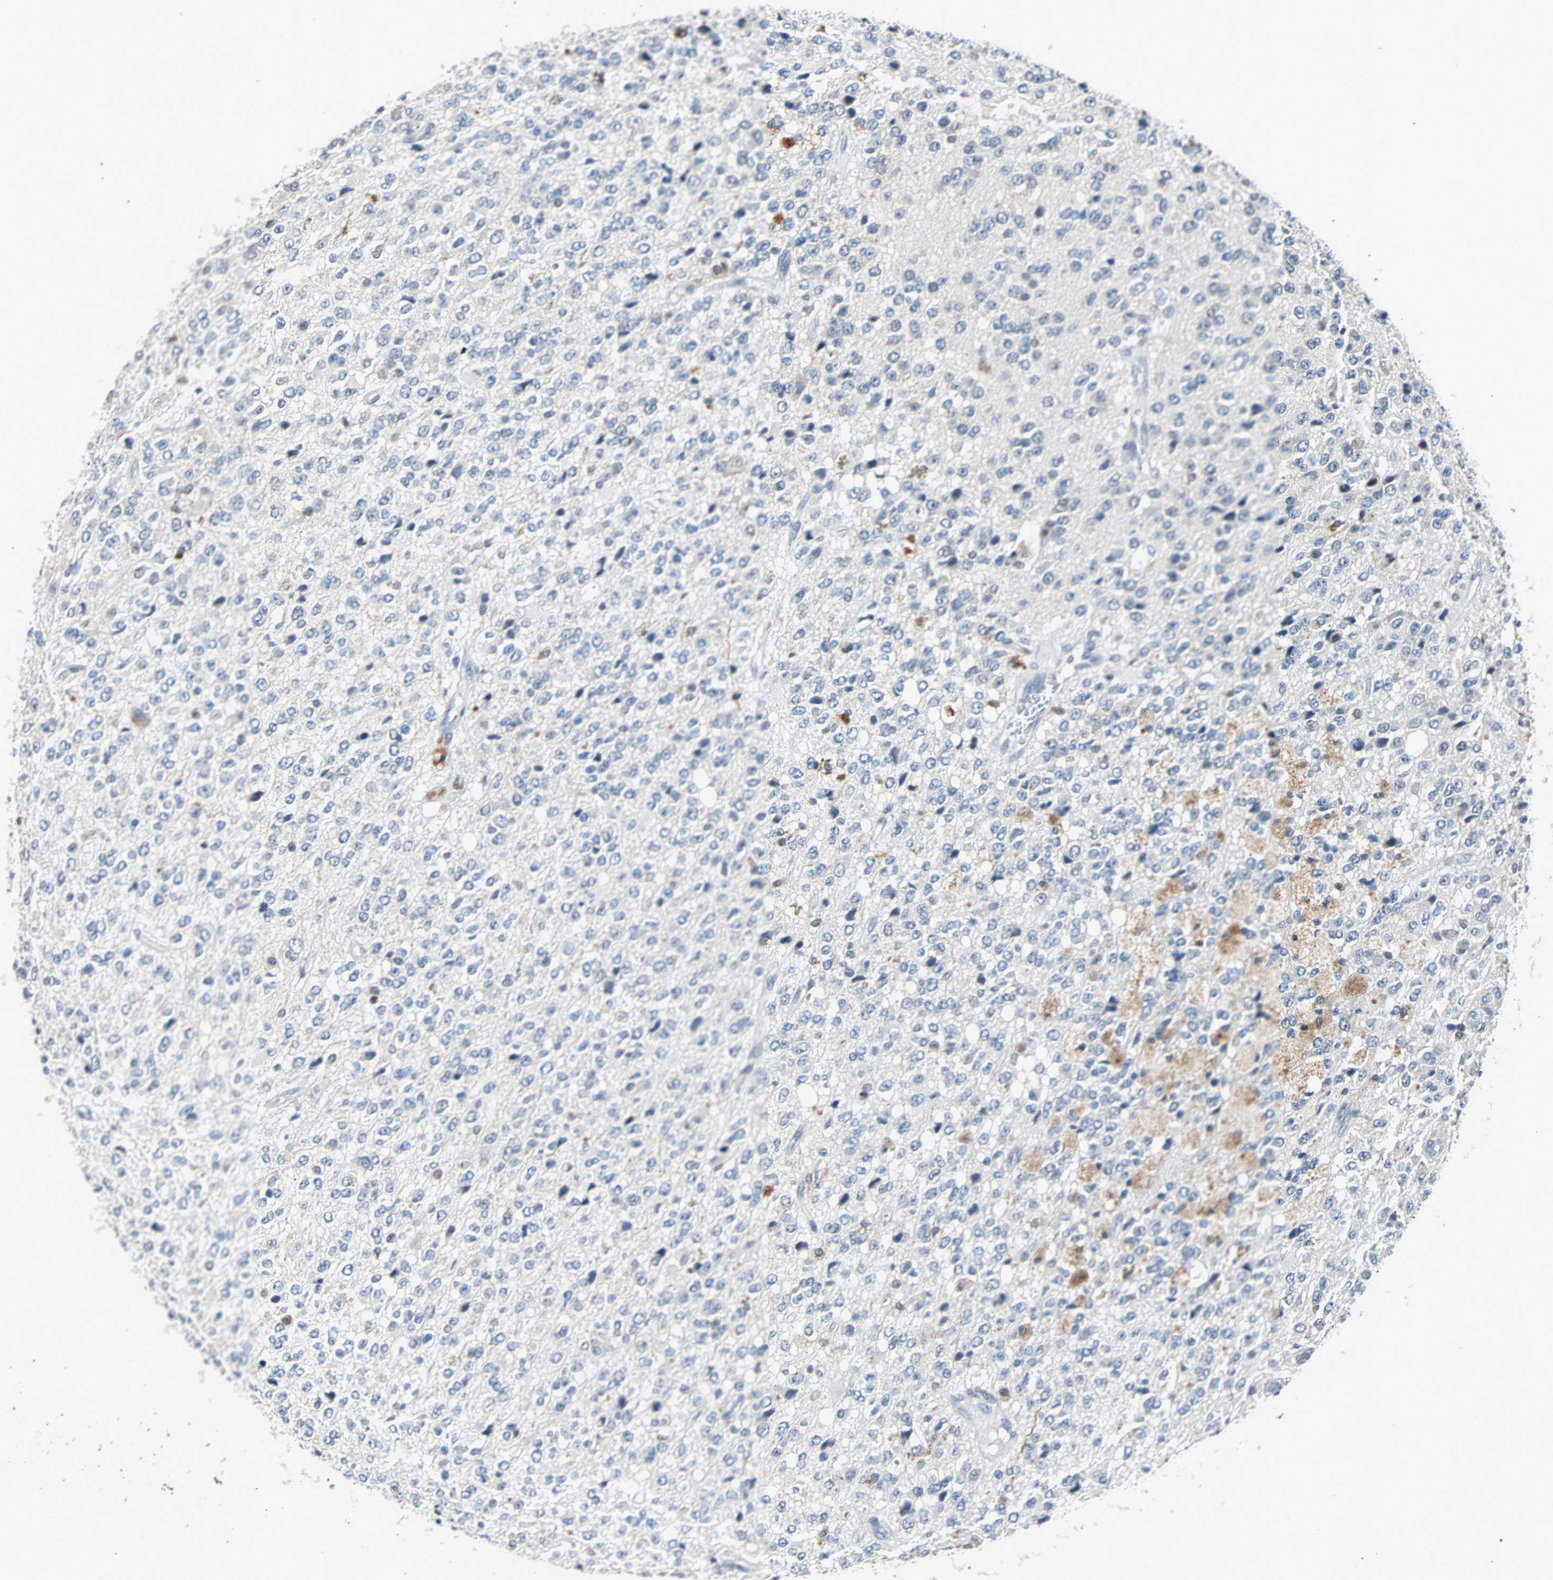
{"staining": {"intensity": "weak", "quantity": "<25%", "location": "cytoplasmic/membranous"}, "tissue": "glioma", "cell_type": "Tumor cells", "image_type": "cancer", "snomed": [{"axis": "morphology", "description": "Glioma, malignant, High grade"}, {"axis": "topography", "description": "pancreas cauda"}], "caption": "Tumor cells are negative for brown protein staining in high-grade glioma (malignant).", "gene": "USP28", "patient": {"sex": "male", "age": 60}}